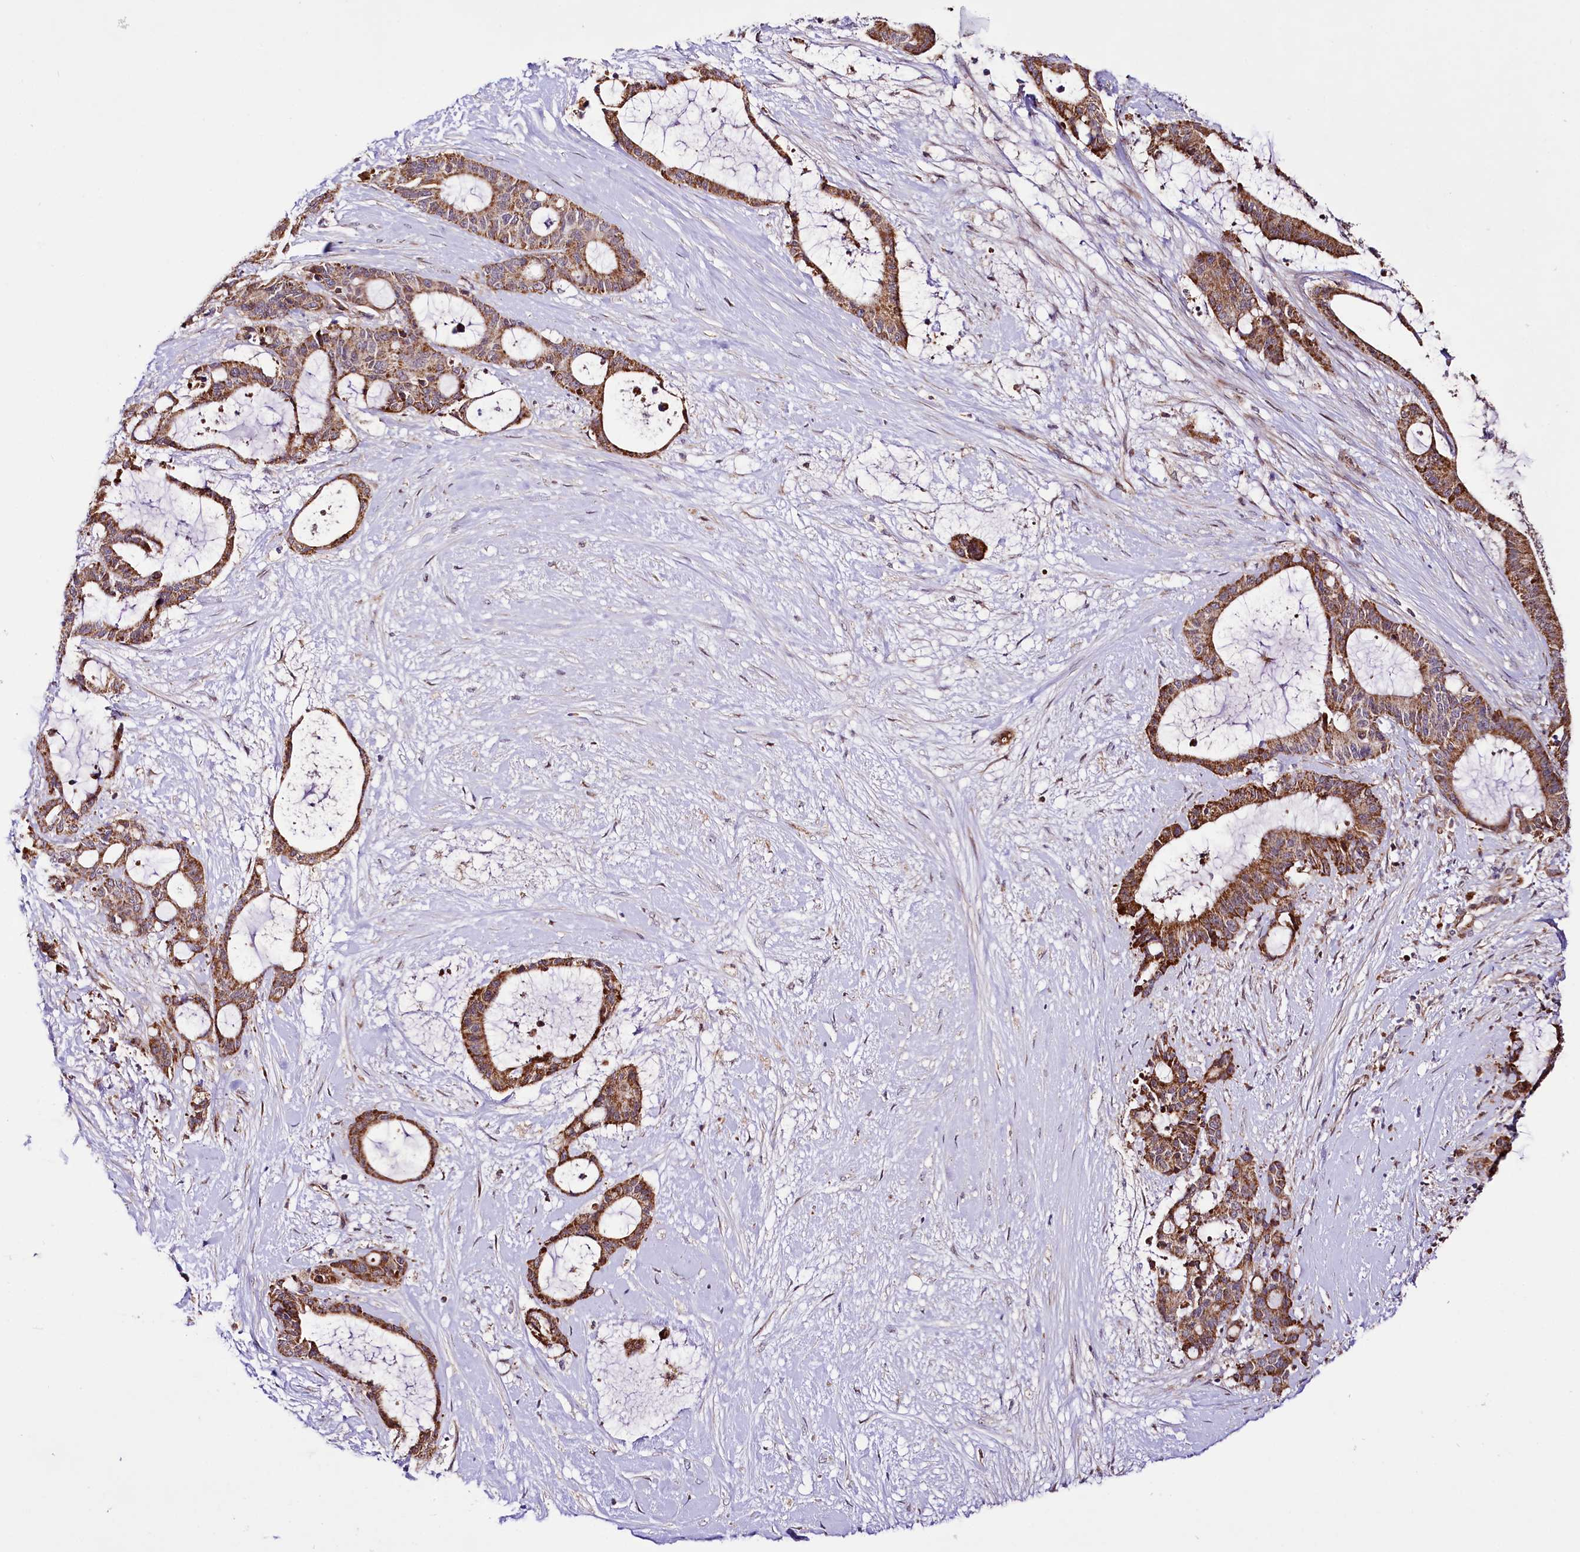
{"staining": {"intensity": "moderate", "quantity": ">75%", "location": "cytoplasmic/membranous"}, "tissue": "liver cancer", "cell_type": "Tumor cells", "image_type": "cancer", "snomed": [{"axis": "morphology", "description": "Normal tissue, NOS"}, {"axis": "morphology", "description": "Cholangiocarcinoma"}, {"axis": "topography", "description": "Liver"}, {"axis": "topography", "description": "Peripheral nerve tissue"}], "caption": "A medium amount of moderate cytoplasmic/membranous positivity is seen in approximately >75% of tumor cells in cholangiocarcinoma (liver) tissue.", "gene": "ST7", "patient": {"sex": "female", "age": 73}}